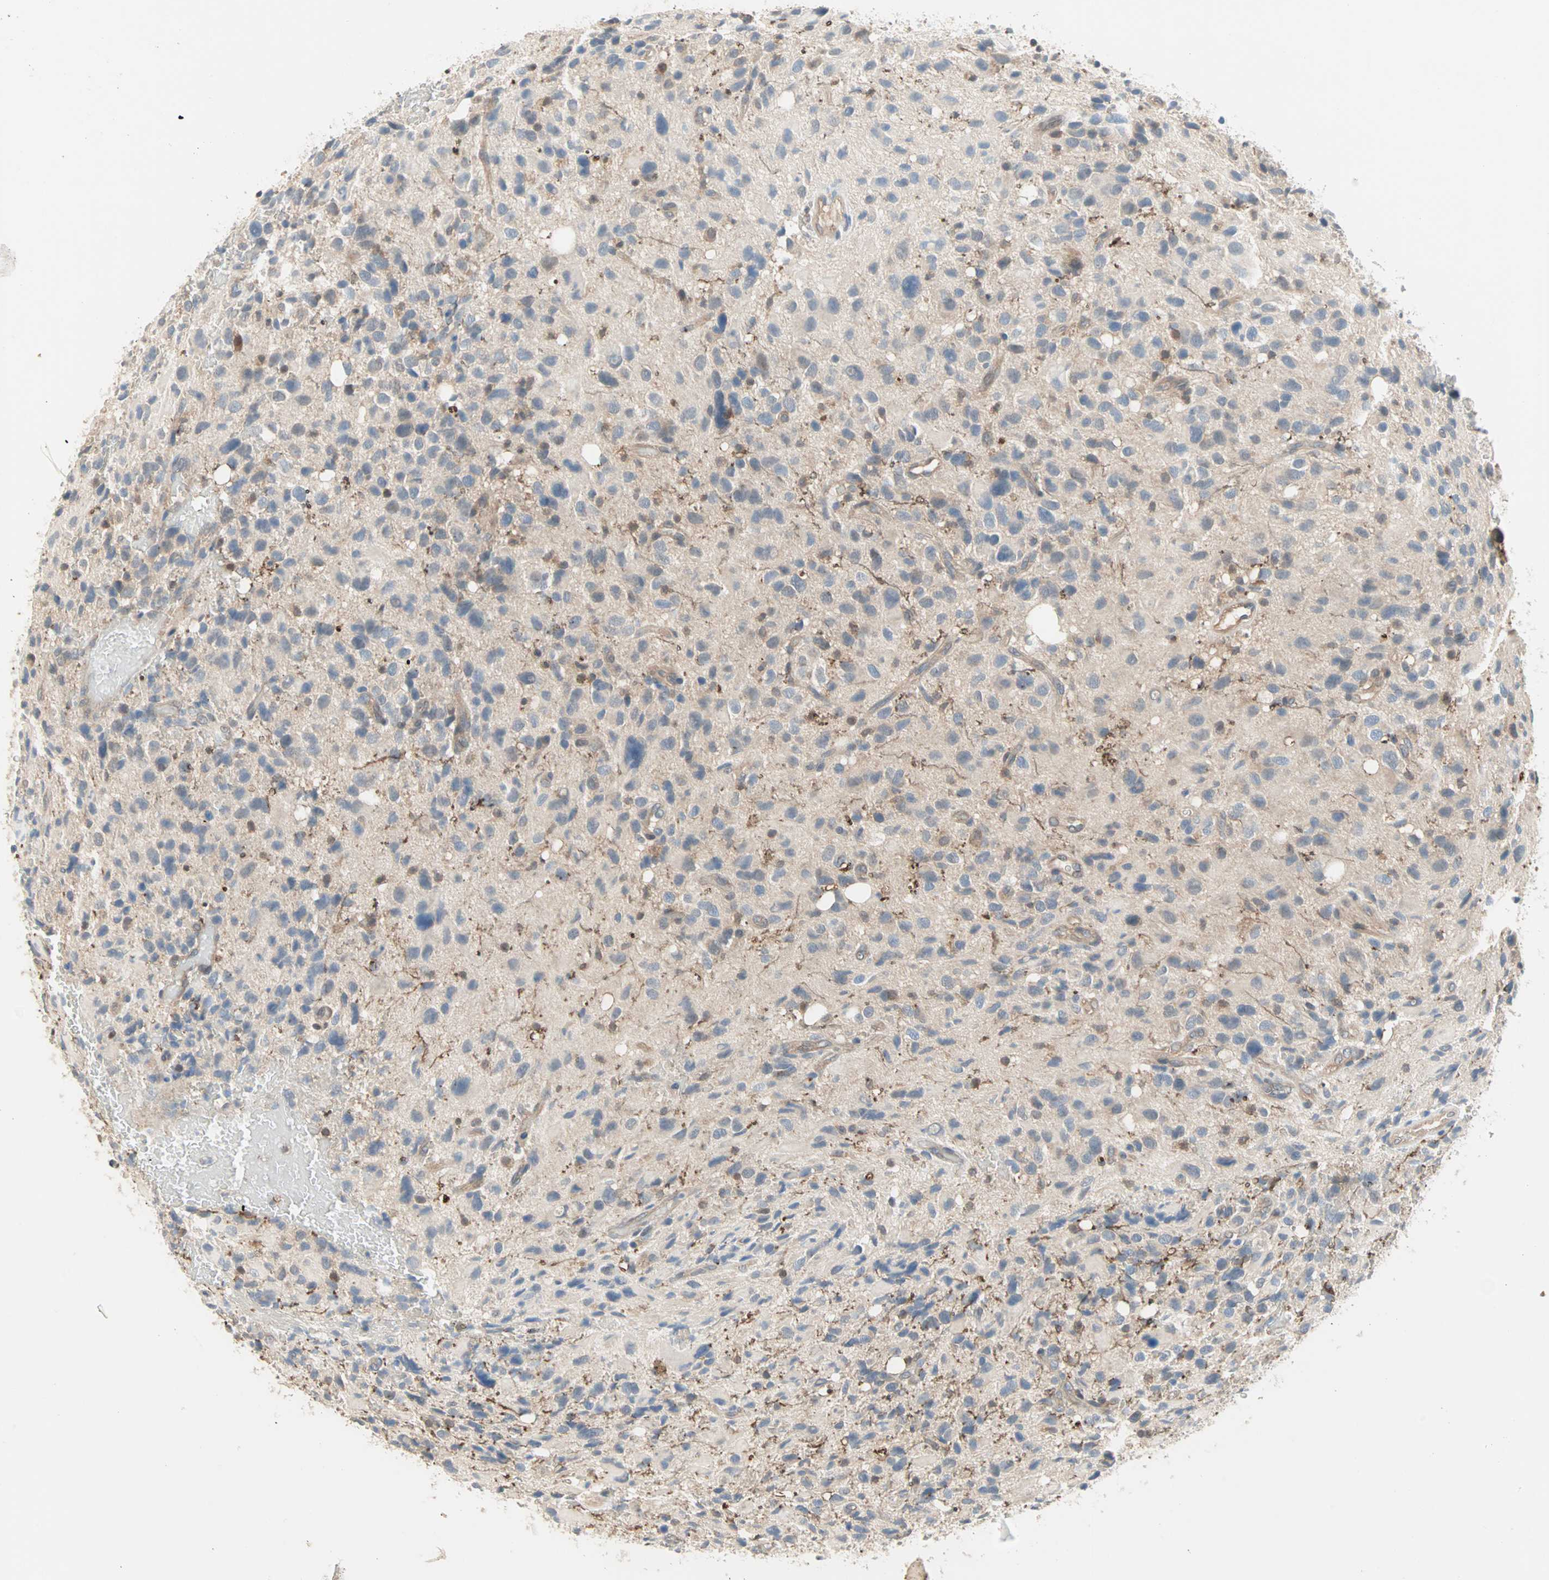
{"staining": {"intensity": "moderate", "quantity": "25%-75%", "location": "cytoplasmic/membranous"}, "tissue": "glioma", "cell_type": "Tumor cells", "image_type": "cancer", "snomed": [{"axis": "morphology", "description": "Glioma, malignant, High grade"}, {"axis": "topography", "description": "Brain"}], "caption": "Approximately 25%-75% of tumor cells in malignant glioma (high-grade) exhibit moderate cytoplasmic/membranous protein expression as visualized by brown immunohistochemical staining.", "gene": "MPI", "patient": {"sex": "male", "age": 48}}